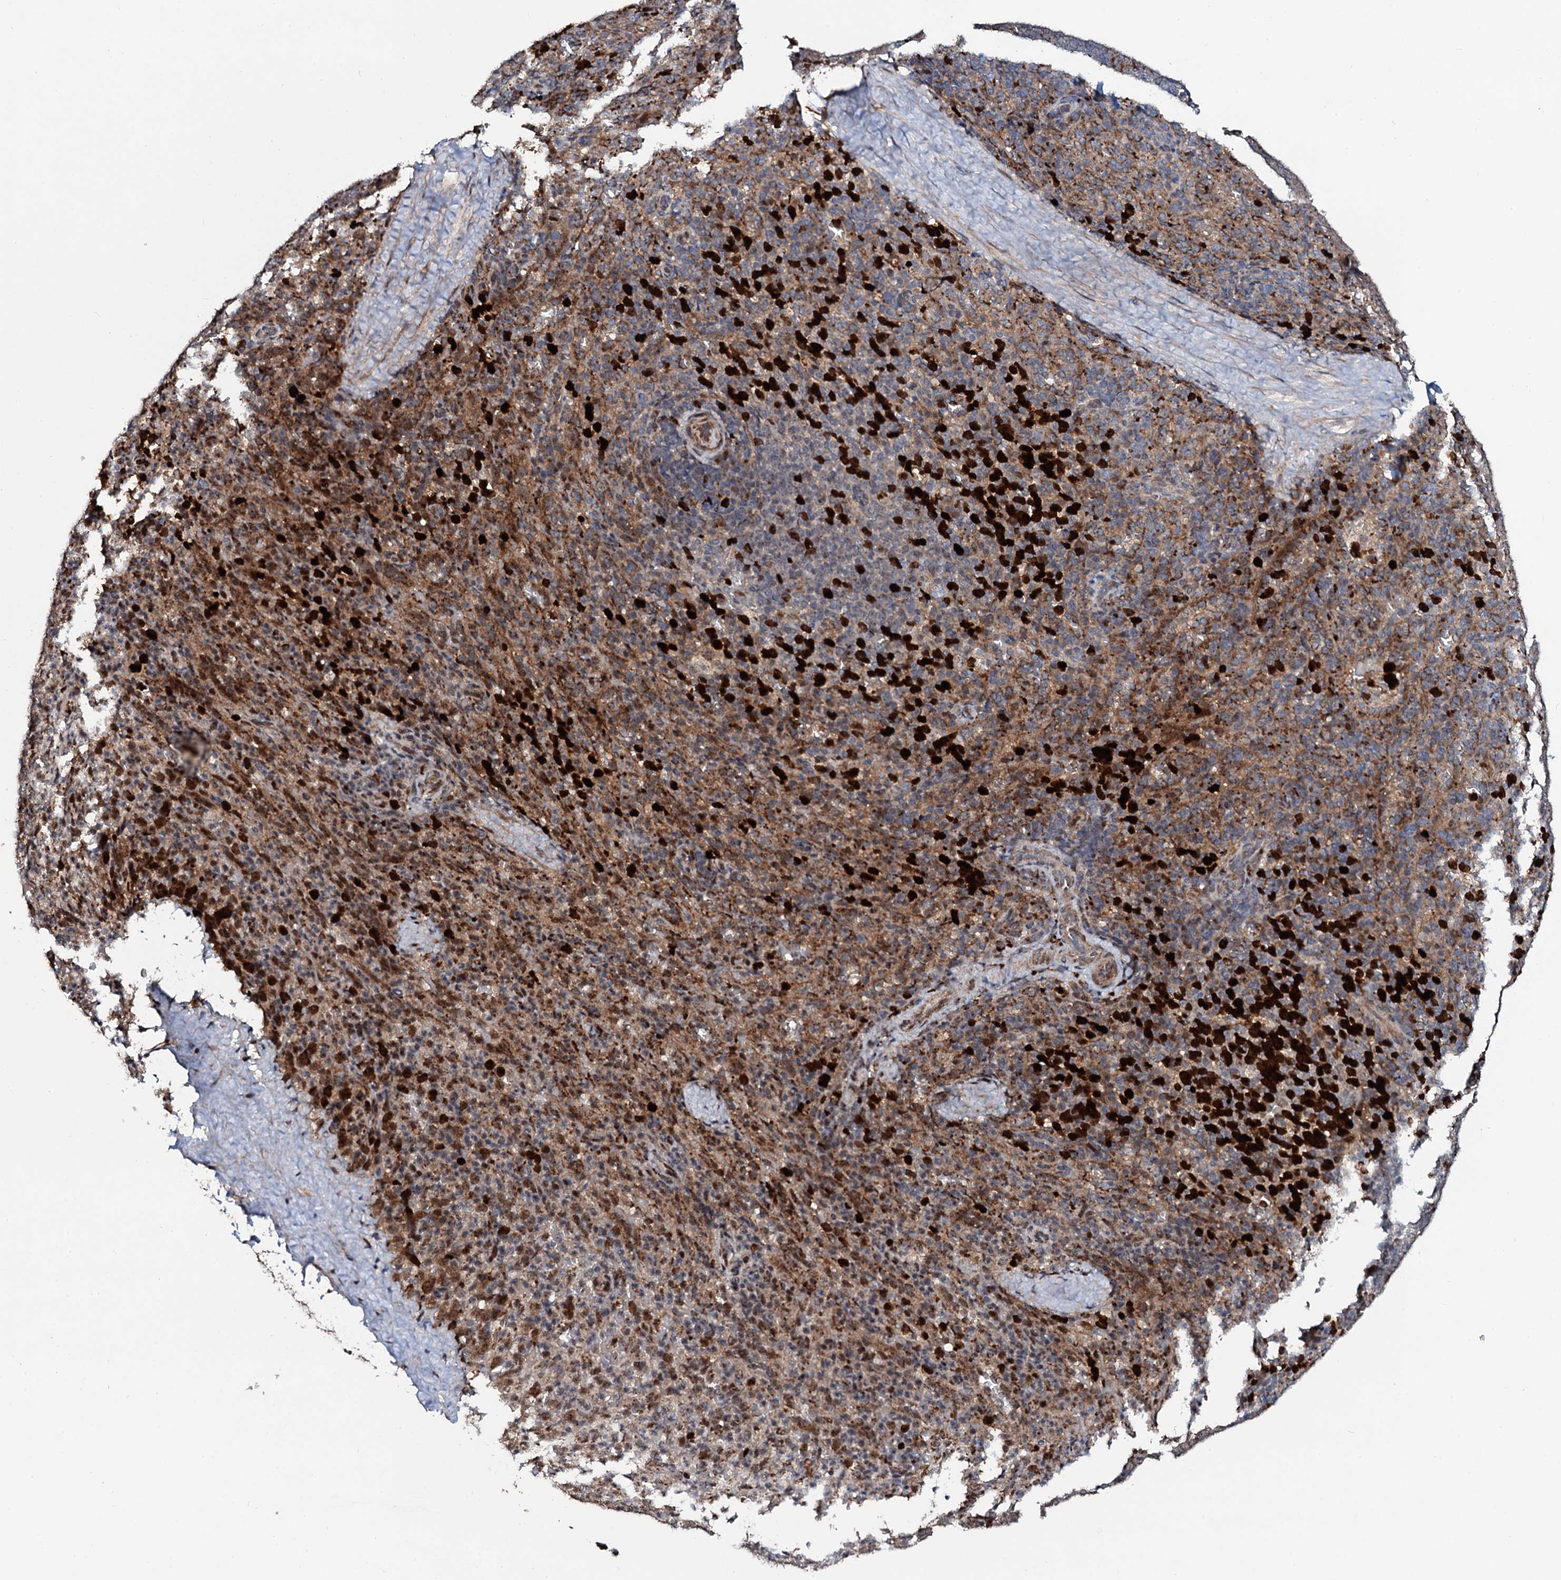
{"staining": {"intensity": "strong", "quantity": "25%-75%", "location": "cytoplasmic/membranous"}, "tissue": "spleen", "cell_type": "Cells in red pulp", "image_type": "normal", "snomed": [{"axis": "morphology", "description": "Normal tissue, NOS"}, {"axis": "topography", "description": "Spleen"}], "caption": "Benign spleen exhibits strong cytoplasmic/membranous staining in approximately 25%-75% of cells in red pulp The staining was performed using DAB (3,3'-diaminobenzidine) to visualize the protein expression in brown, while the nuclei were stained in blue with hematoxylin (Magnification: 20x)..", "gene": "COG6", "patient": {"sex": "female", "age": 21}}